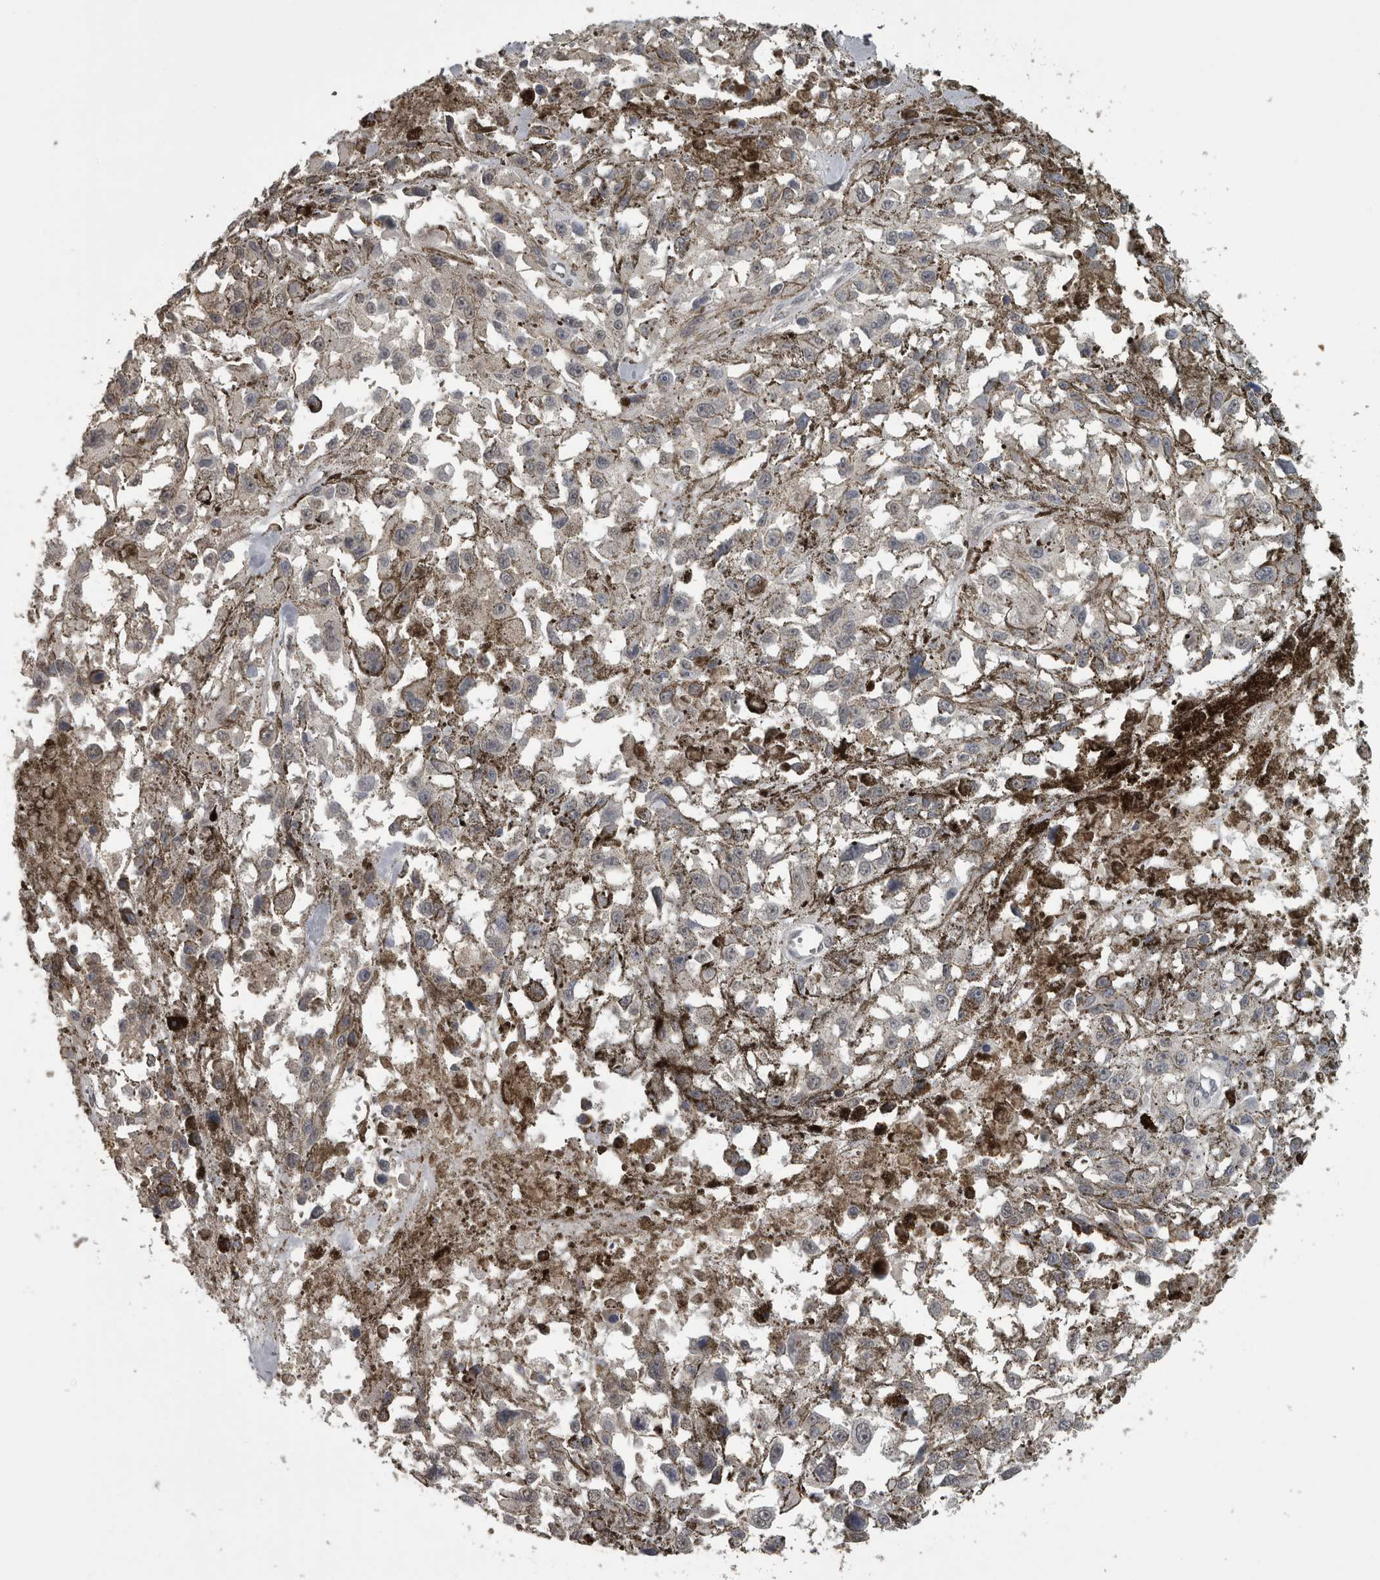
{"staining": {"intensity": "negative", "quantity": "none", "location": "none"}, "tissue": "melanoma", "cell_type": "Tumor cells", "image_type": "cancer", "snomed": [{"axis": "morphology", "description": "Malignant melanoma, Metastatic site"}, {"axis": "topography", "description": "Lymph node"}], "caption": "IHC photomicrograph of neoplastic tissue: malignant melanoma (metastatic site) stained with DAB exhibits no significant protein staining in tumor cells.", "gene": "PIK3AP1", "patient": {"sex": "male", "age": 59}}